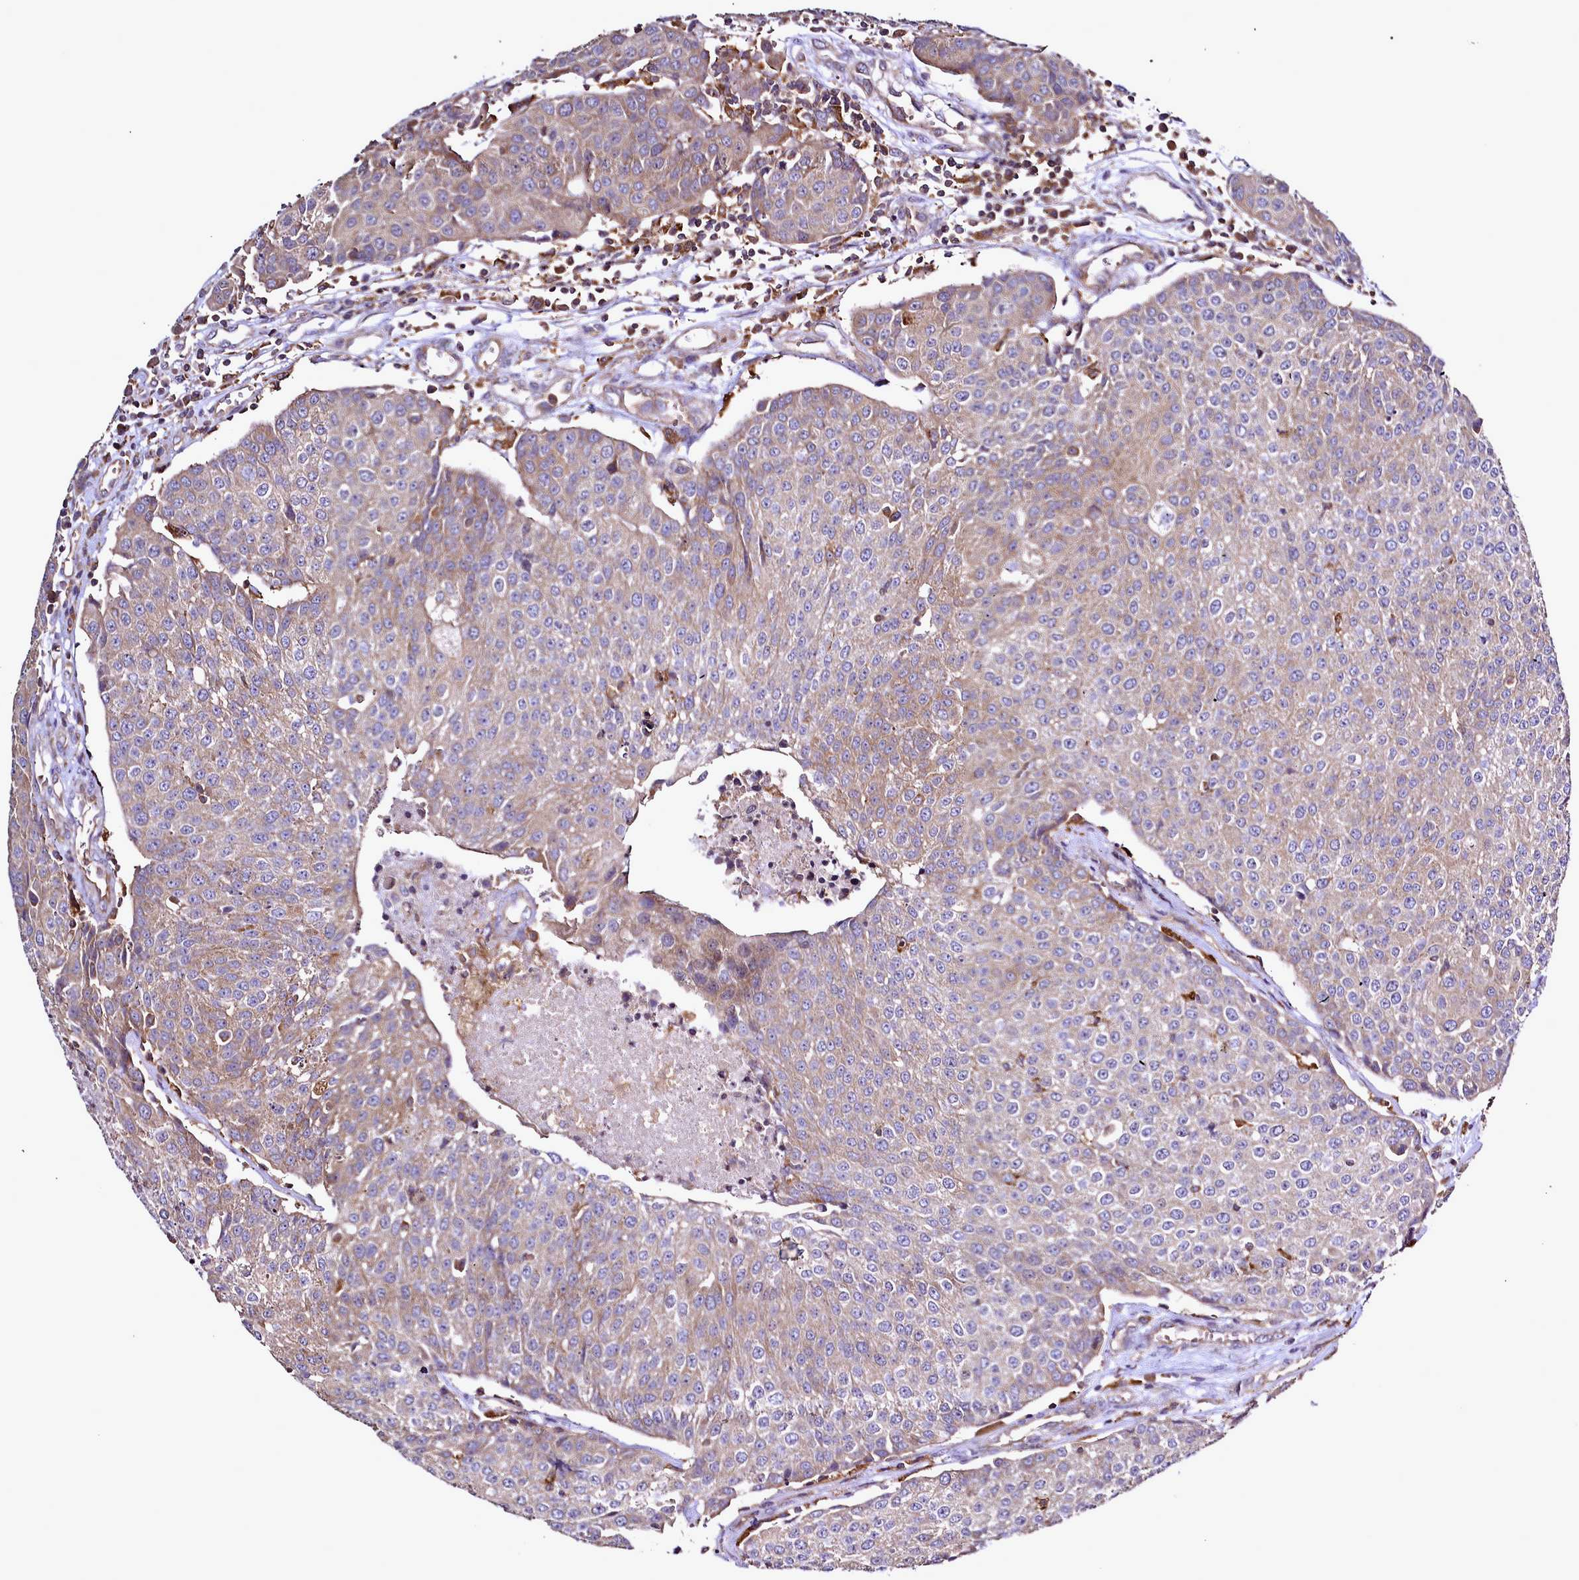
{"staining": {"intensity": "weak", "quantity": "25%-75%", "location": "cytoplasmic/membranous"}, "tissue": "urothelial cancer", "cell_type": "Tumor cells", "image_type": "cancer", "snomed": [{"axis": "morphology", "description": "Urothelial carcinoma, High grade"}, {"axis": "topography", "description": "Urinary bladder"}], "caption": "Immunohistochemical staining of urothelial carcinoma (high-grade) displays weak cytoplasmic/membranous protein staining in about 25%-75% of tumor cells.", "gene": "NCKAP1L", "patient": {"sex": "female", "age": 85}}